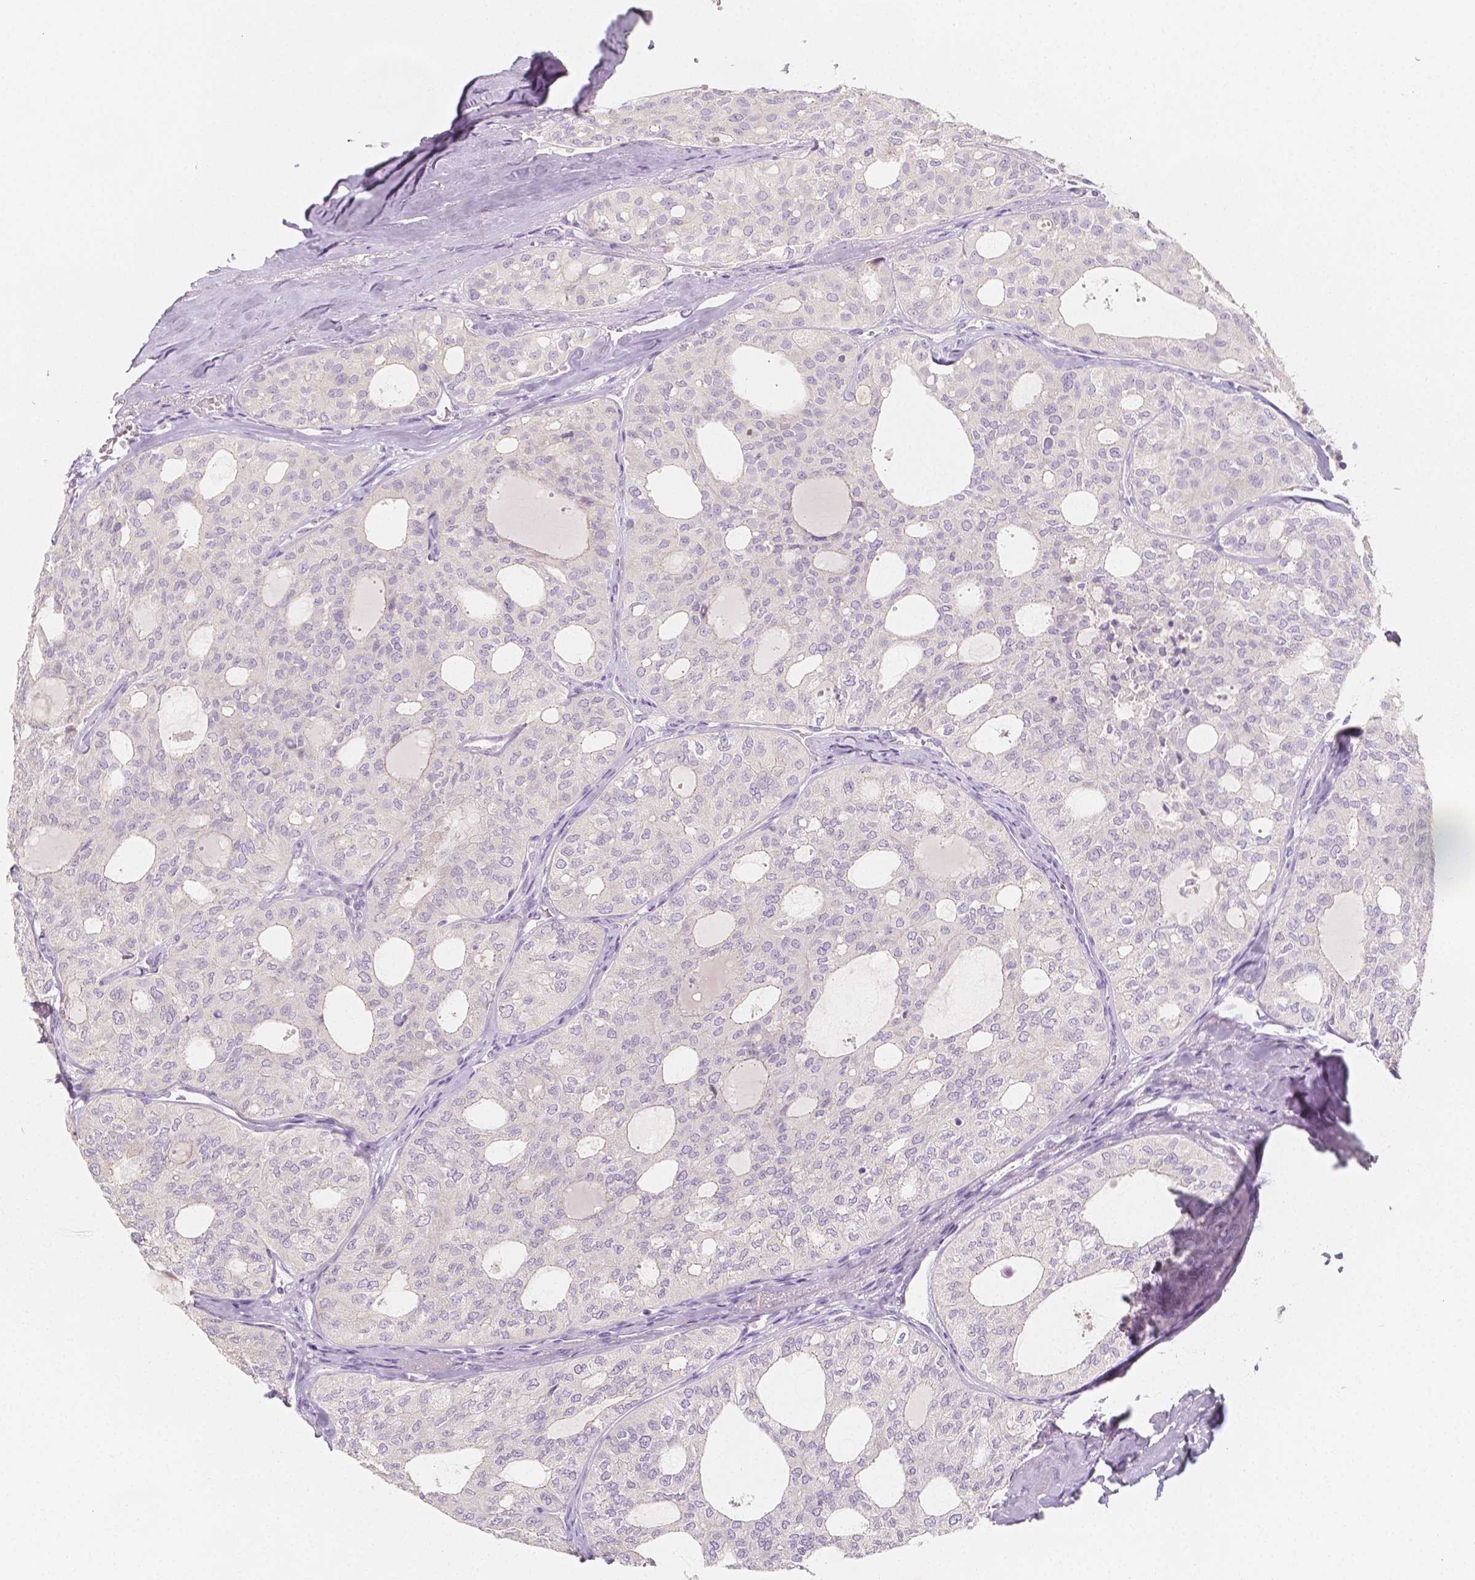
{"staining": {"intensity": "negative", "quantity": "none", "location": "none"}, "tissue": "thyroid cancer", "cell_type": "Tumor cells", "image_type": "cancer", "snomed": [{"axis": "morphology", "description": "Follicular adenoma carcinoma, NOS"}, {"axis": "topography", "description": "Thyroid gland"}], "caption": "This is an immunohistochemistry (IHC) image of thyroid follicular adenoma carcinoma. There is no staining in tumor cells.", "gene": "BATF", "patient": {"sex": "male", "age": 75}}